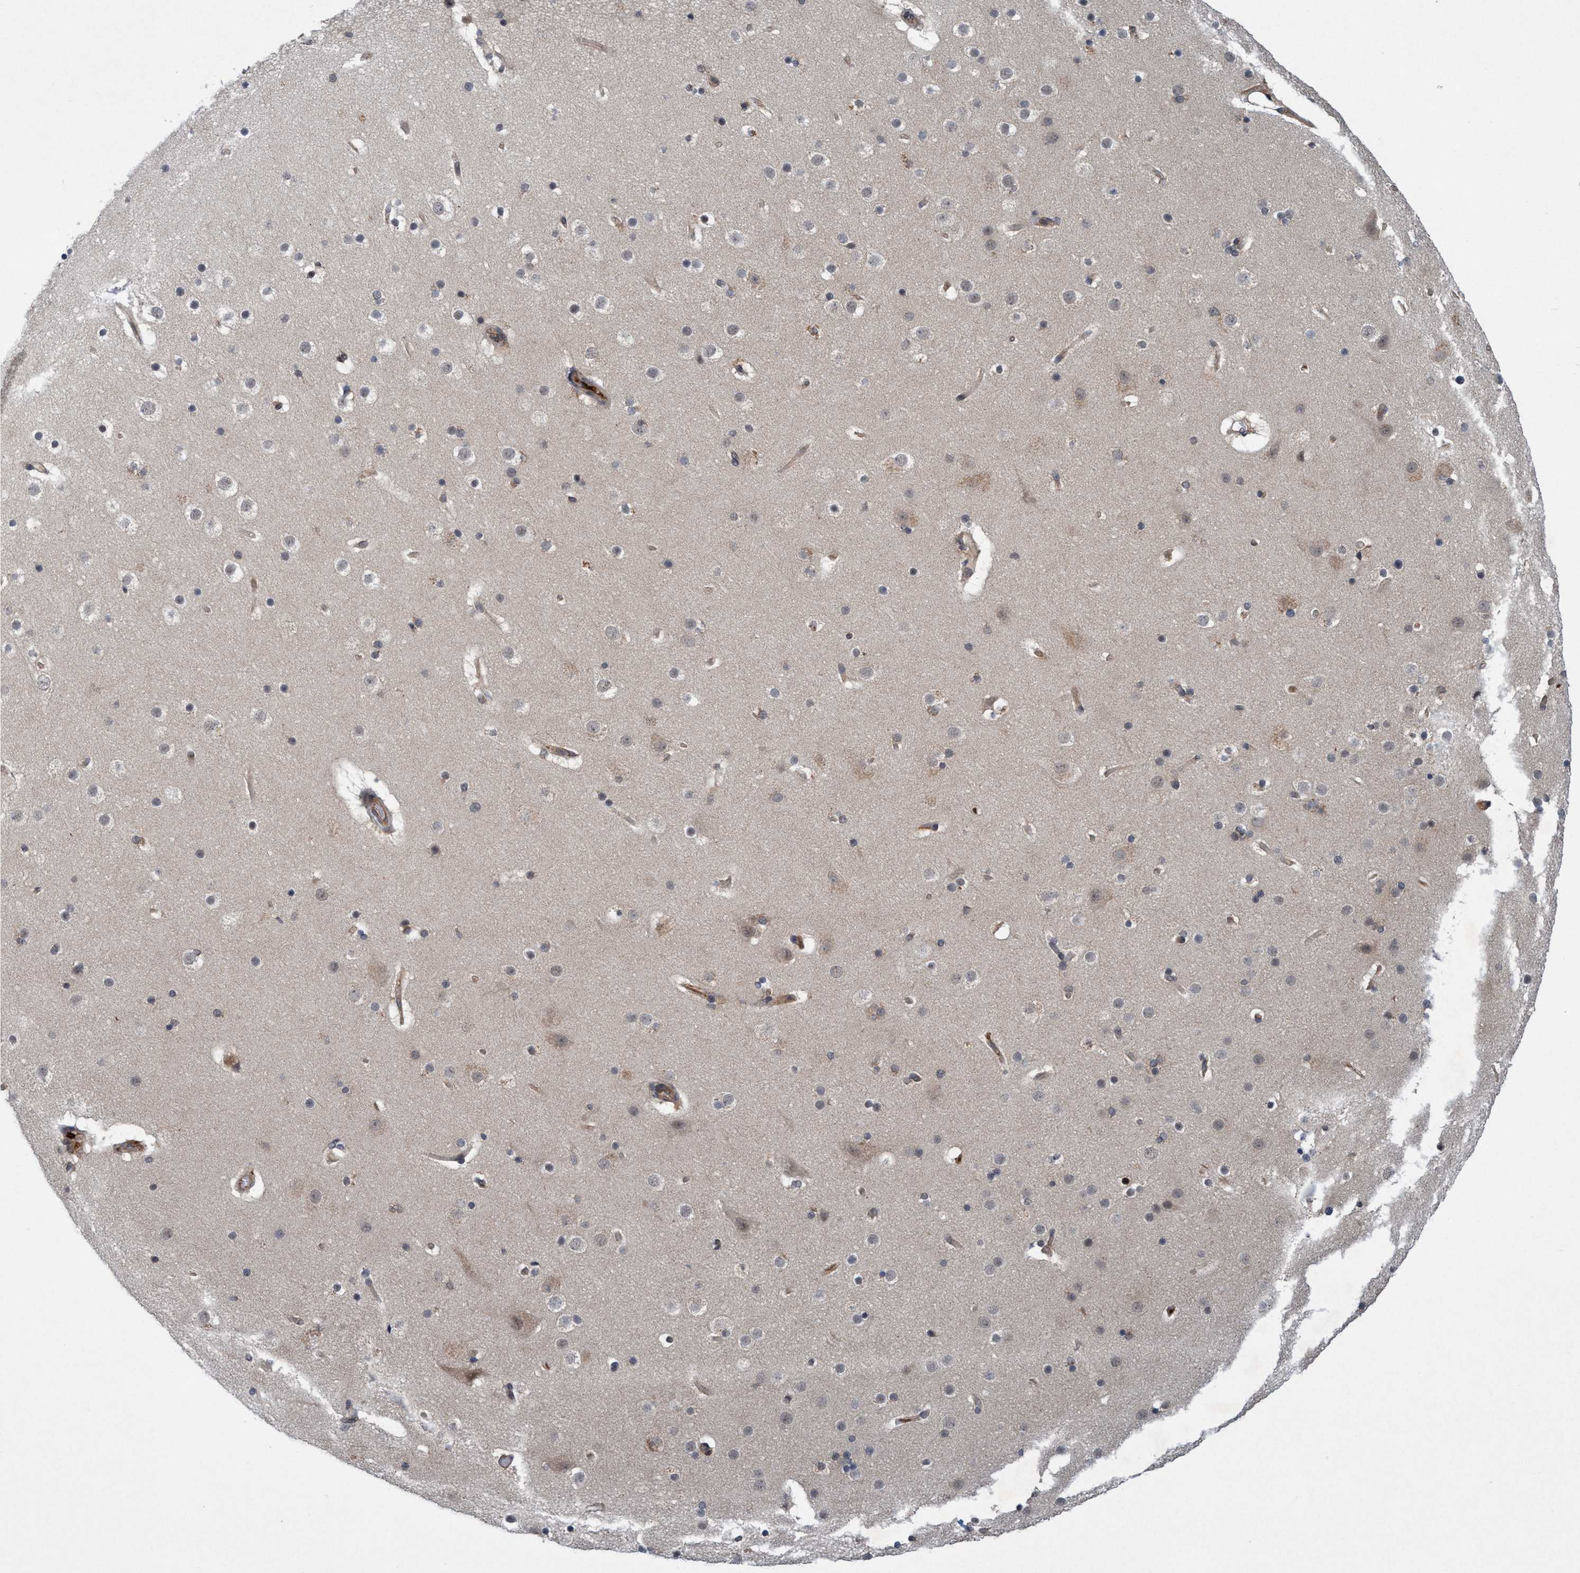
{"staining": {"intensity": "moderate", "quantity": ">75%", "location": "cytoplasmic/membranous"}, "tissue": "cerebral cortex", "cell_type": "Endothelial cells", "image_type": "normal", "snomed": [{"axis": "morphology", "description": "Normal tissue, NOS"}, {"axis": "topography", "description": "Cerebral cortex"}], "caption": "Immunohistochemical staining of unremarkable human cerebral cortex demonstrates >75% levels of moderate cytoplasmic/membranous protein expression in approximately >75% of endothelial cells. Nuclei are stained in blue.", "gene": "TRIM65", "patient": {"sex": "male", "age": 57}}